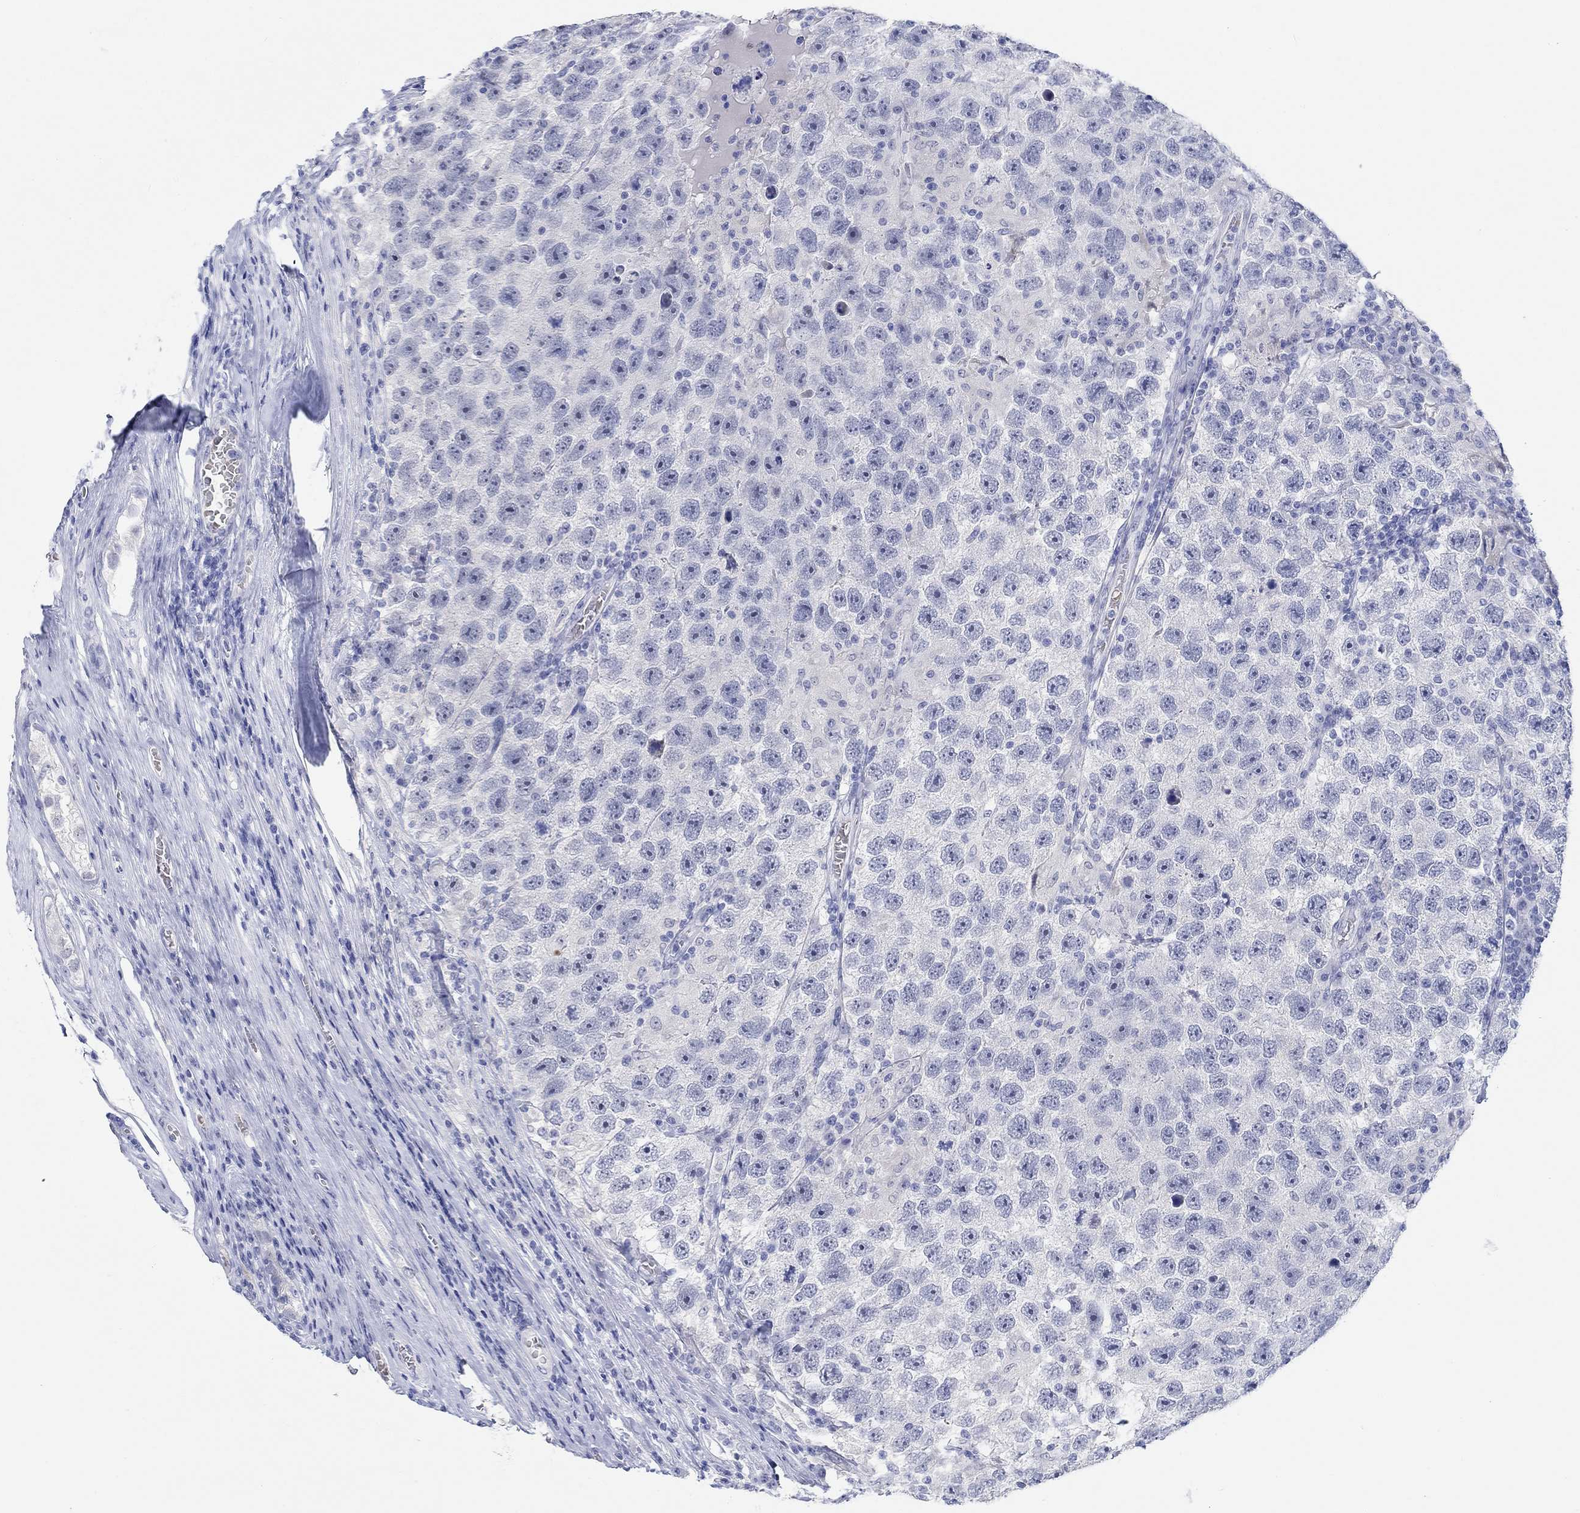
{"staining": {"intensity": "negative", "quantity": "none", "location": "none"}, "tissue": "testis cancer", "cell_type": "Tumor cells", "image_type": "cancer", "snomed": [{"axis": "morphology", "description": "Seminoma, NOS"}, {"axis": "topography", "description": "Testis"}], "caption": "The IHC histopathology image has no significant expression in tumor cells of testis cancer tissue.", "gene": "GRIA3", "patient": {"sex": "male", "age": 26}}